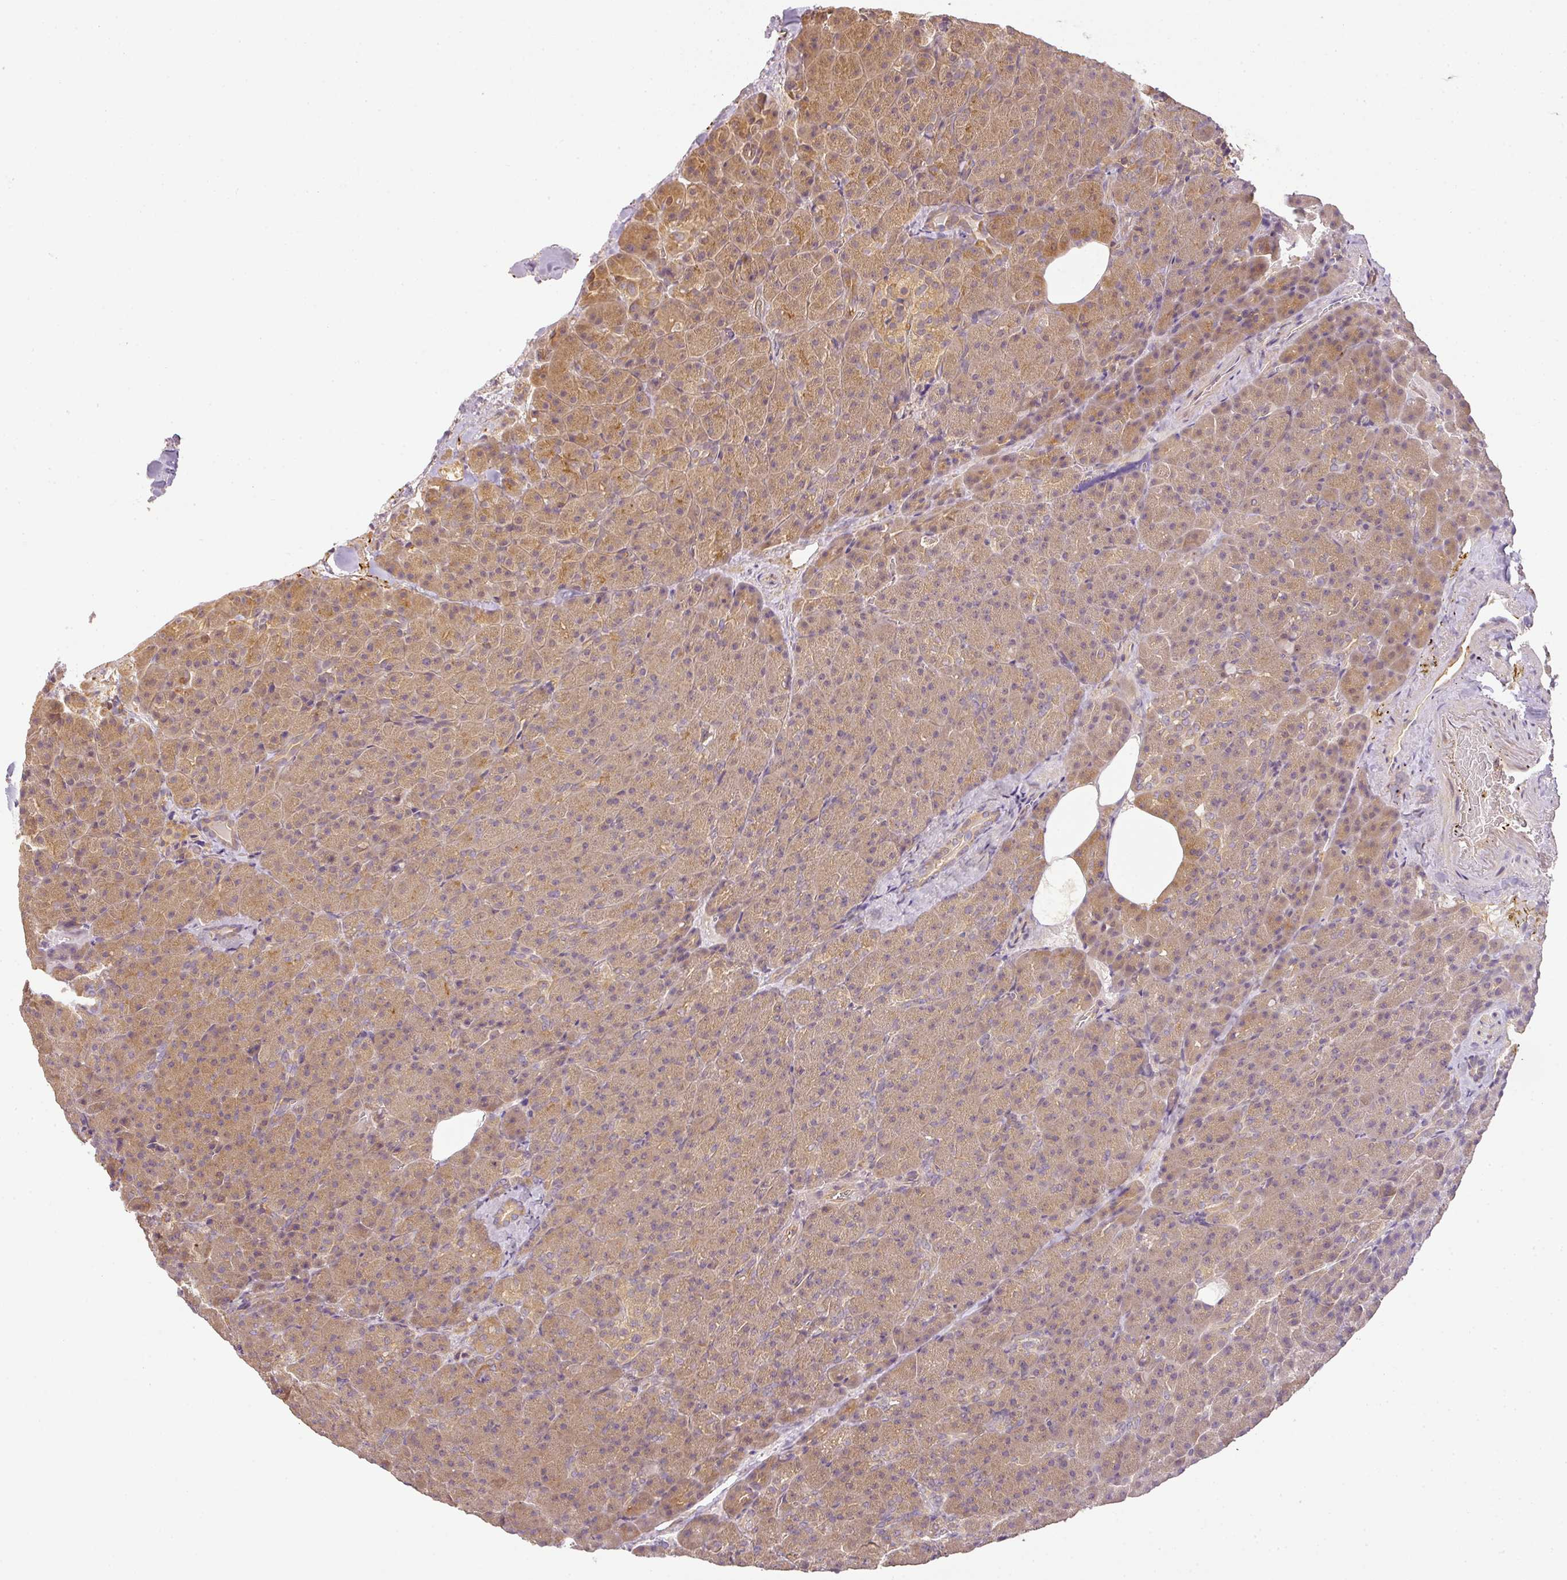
{"staining": {"intensity": "moderate", "quantity": "25%-75%", "location": "cytoplasmic/membranous"}, "tissue": "pancreas", "cell_type": "Exocrine glandular cells", "image_type": "normal", "snomed": [{"axis": "morphology", "description": "Normal tissue, NOS"}, {"axis": "topography", "description": "Pancreas"}], "caption": "A high-resolution image shows immunohistochemistry (IHC) staining of benign pancreas, which shows moderate cytoplasmic/membranous expression in about 25%-75% of exocrine glandular cells. Using DAB (brown) and hematoxylin (blue) stains, captured at high magnification using brightfield microscopy.", "gene": "TCL1B", "patient": {"sex": "female", "age": 74}}